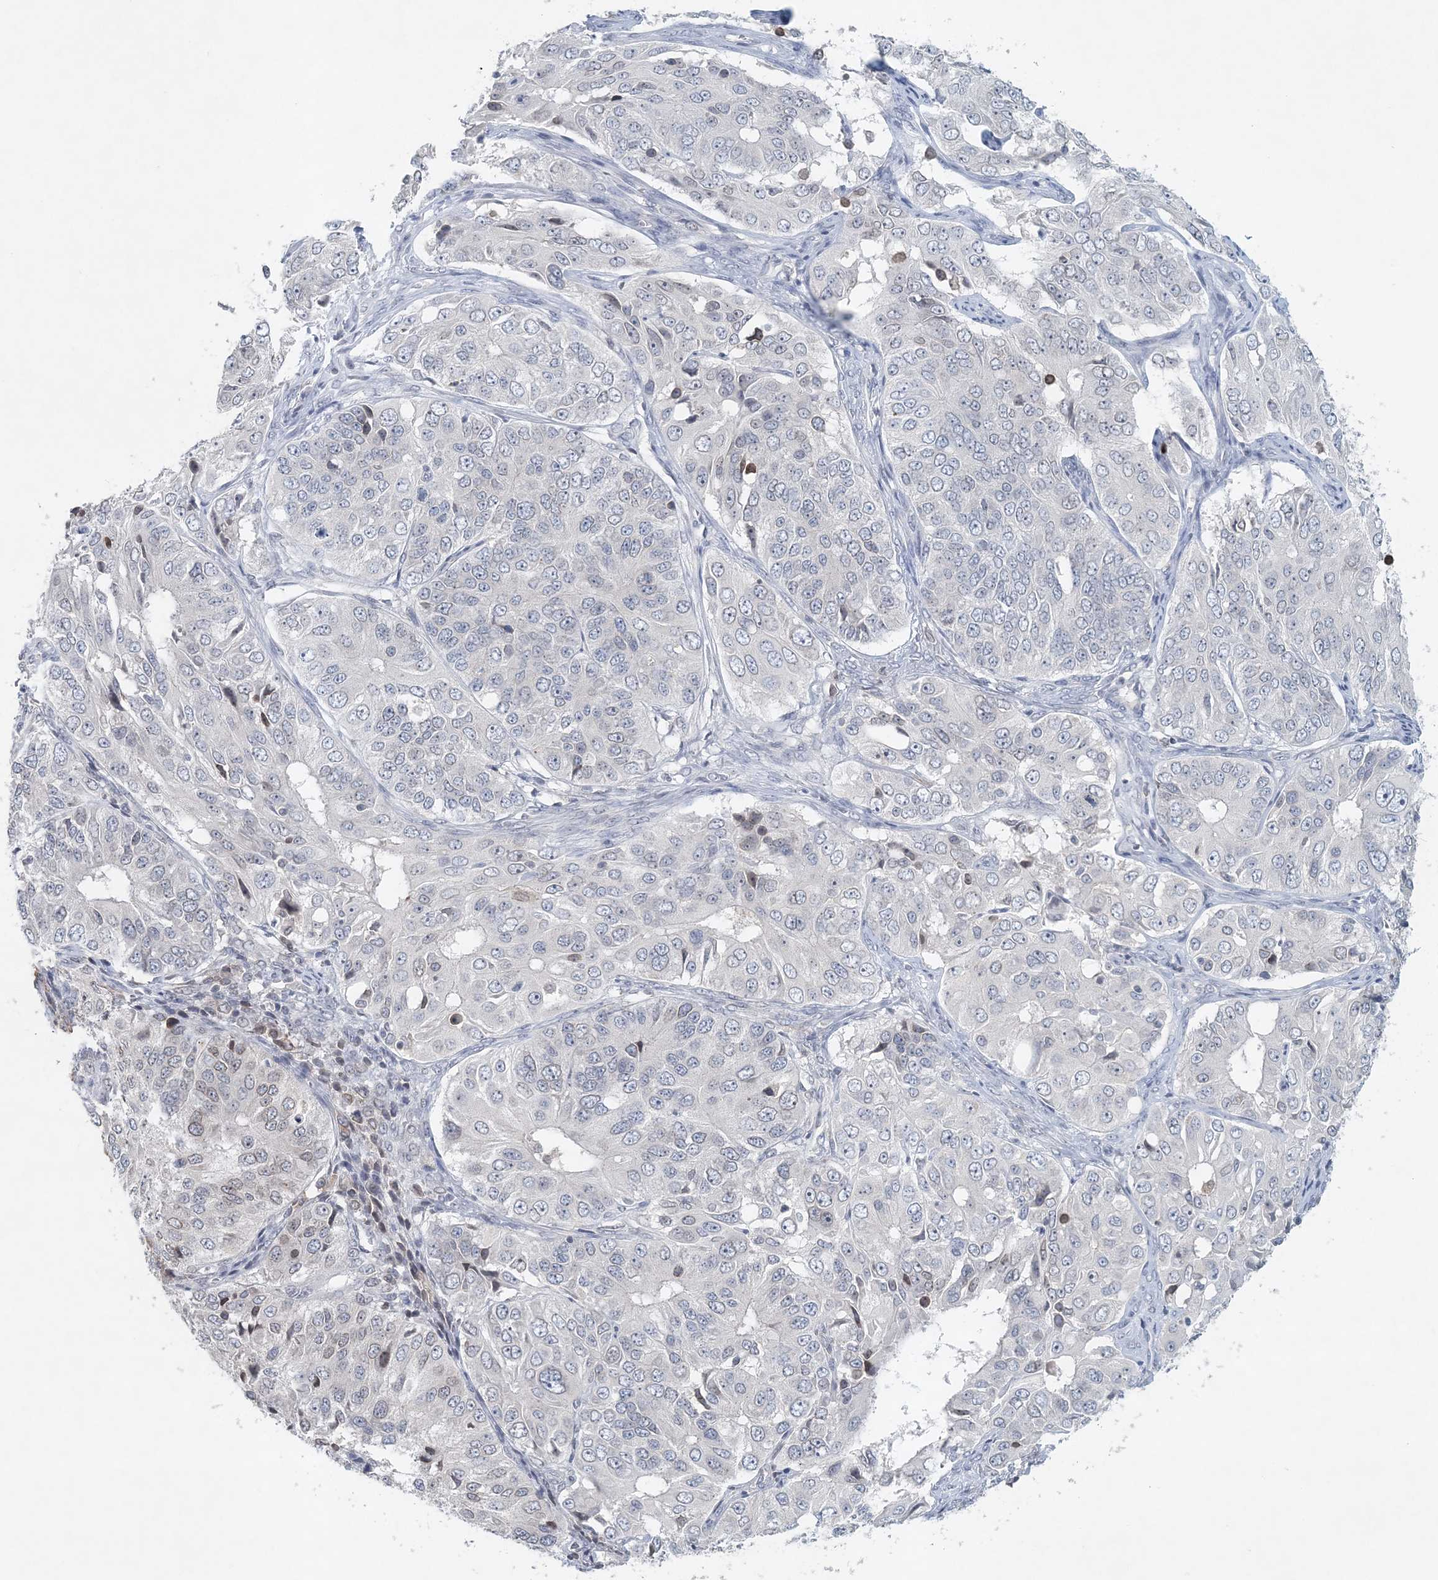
{"staining": {"intensity": "negative", "quantity": "none", "location": "none"}, "tissue": "ovarian cancer", "cell_type": "Tumor cells", "image_type": "cancer", "snomed": [{"axis": "morphology", "description": "Carcinoma, endometroid"}, {"axis": "topography", "description": "Ovary"}], "caption": "Ovarian cancer was stained to show a protein in brown. There is no significant staining in tumor cells. (DAB (3,3'-diaminobenzidine) IHC with hematoxylin counter stain).", "gene": "NUP54", "patient": {"sex": "female", "age": 51}}